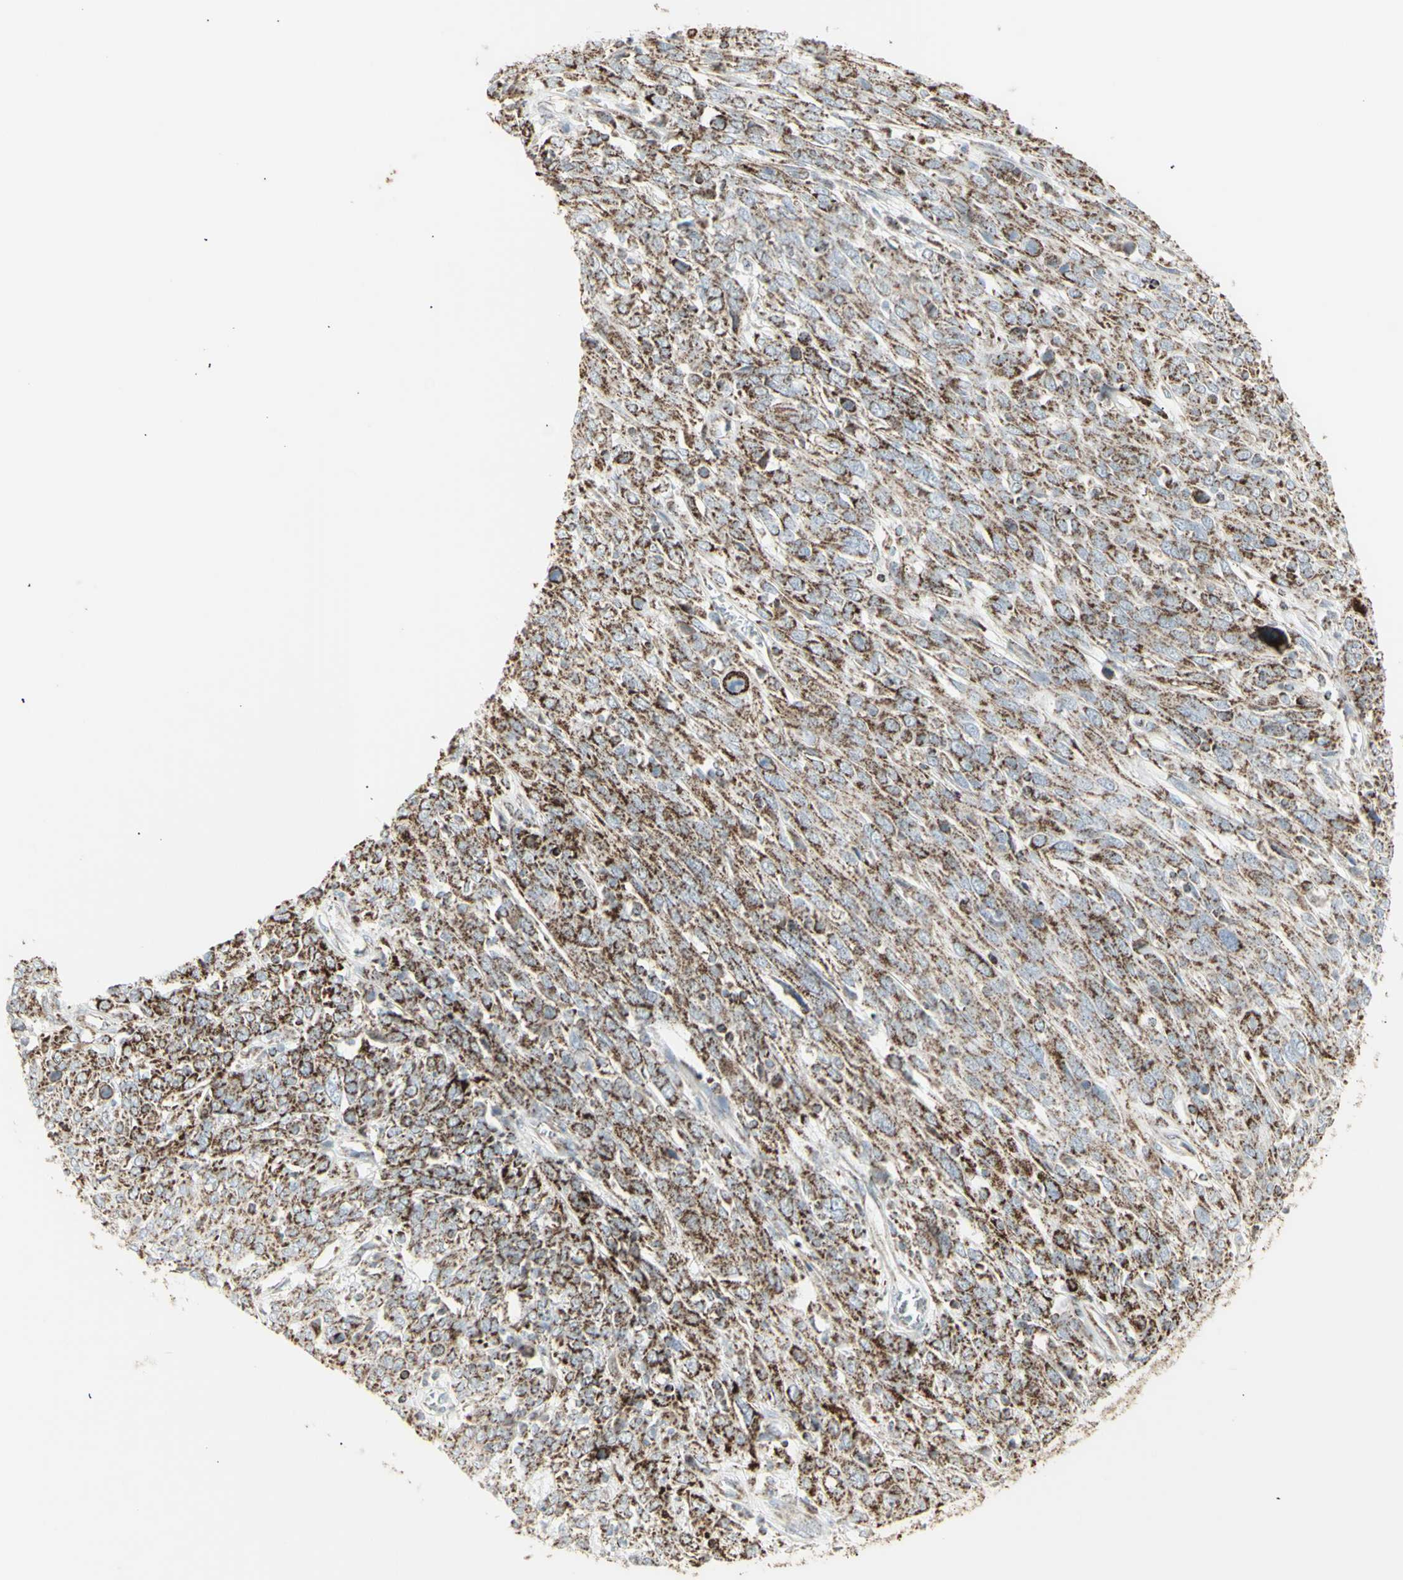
{"staining": {"intensity": "strong", "quantity": ">75%", "location": "cytoplasmic/membranous"}, "tissue": "cervical cancer", "cell_type": "Tumor cells", "image_type": "cancer", "snomed": [{"axis": "morphology", "description": "Squamous cell carcinoma, NOS"}, {"axis": "topography", "description": "Cervix"}], "caption": "This image demonstrates cervical cancer stained with immunohistochemistry (IHC) to label a protein in brown. The cytoplasmic/membranous of tumor cells show strong positivity for the protein. Nuclei are counter-stained blue.", "gene": "PLGRKT", "patient": {"sex": "female", "age": 46}}